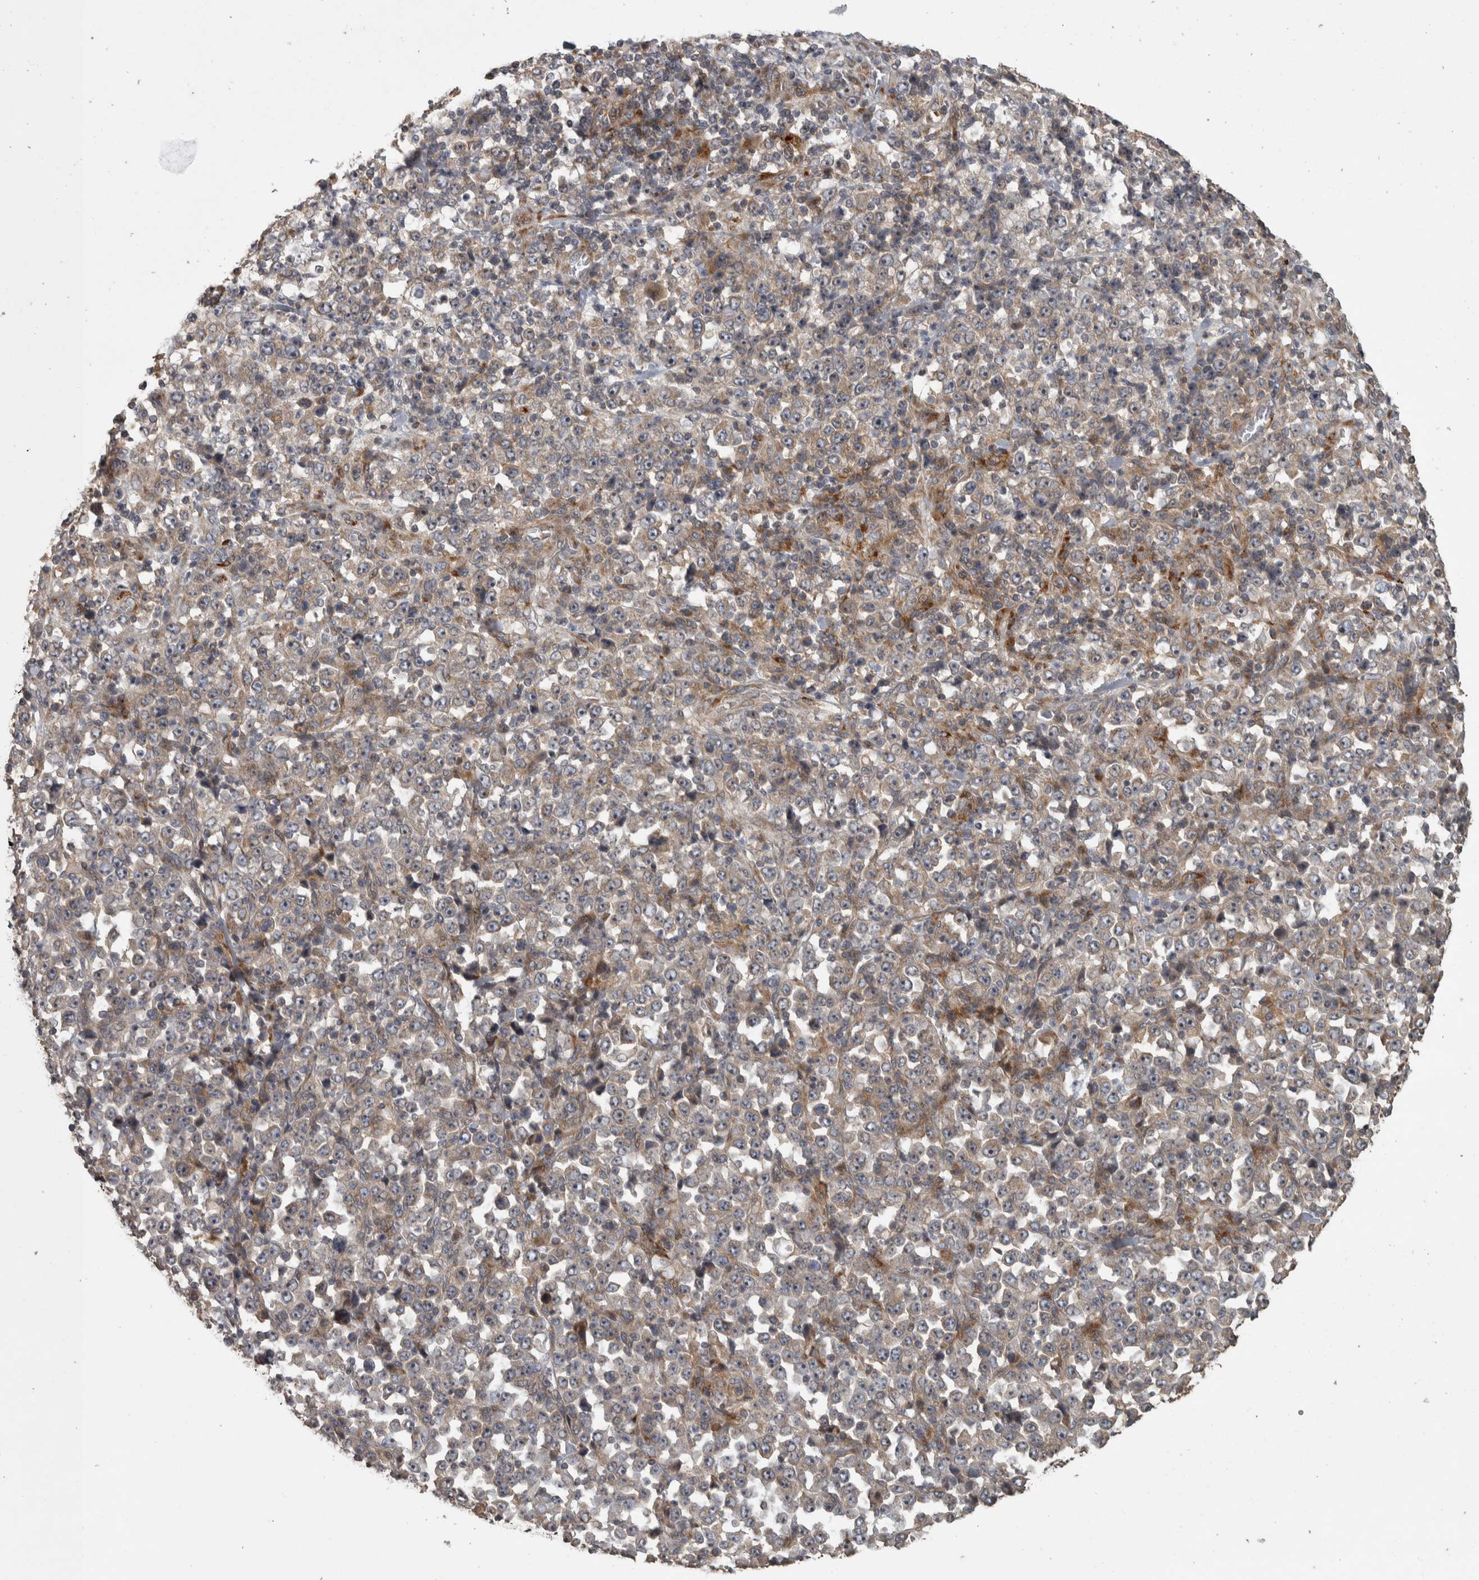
{"staining": {"intensity": "weak", "quantity": "25%-75%", "location": "cytoplasmic/membranous"}, "tissue": "stomach cancer", "cell_type": "Tumor cells", "image_type": "cancer", "snomed": [{"axis": "morphology", "description": "Normal tissue, NOS"}, {"axis": "morphology", "description": "Adenocarcinoma, NOS"}, {"axis": "topography", "description": "Stomach, upper"}, {"axis": "topography", "description": "Stomach"}], "caption": "A brown stain shows weak cytoplasmic/membranous expression of a protein in adenocarcinoma (stomach) tumor cells. (Stains: DAB (3,3'-diaminobenzidine) in brown, nuclei in blue, Microscopy: brightfield microscopy at high magnification).", "gene": "ERAL1", "patient": {"sex": "male", "age": 59}}